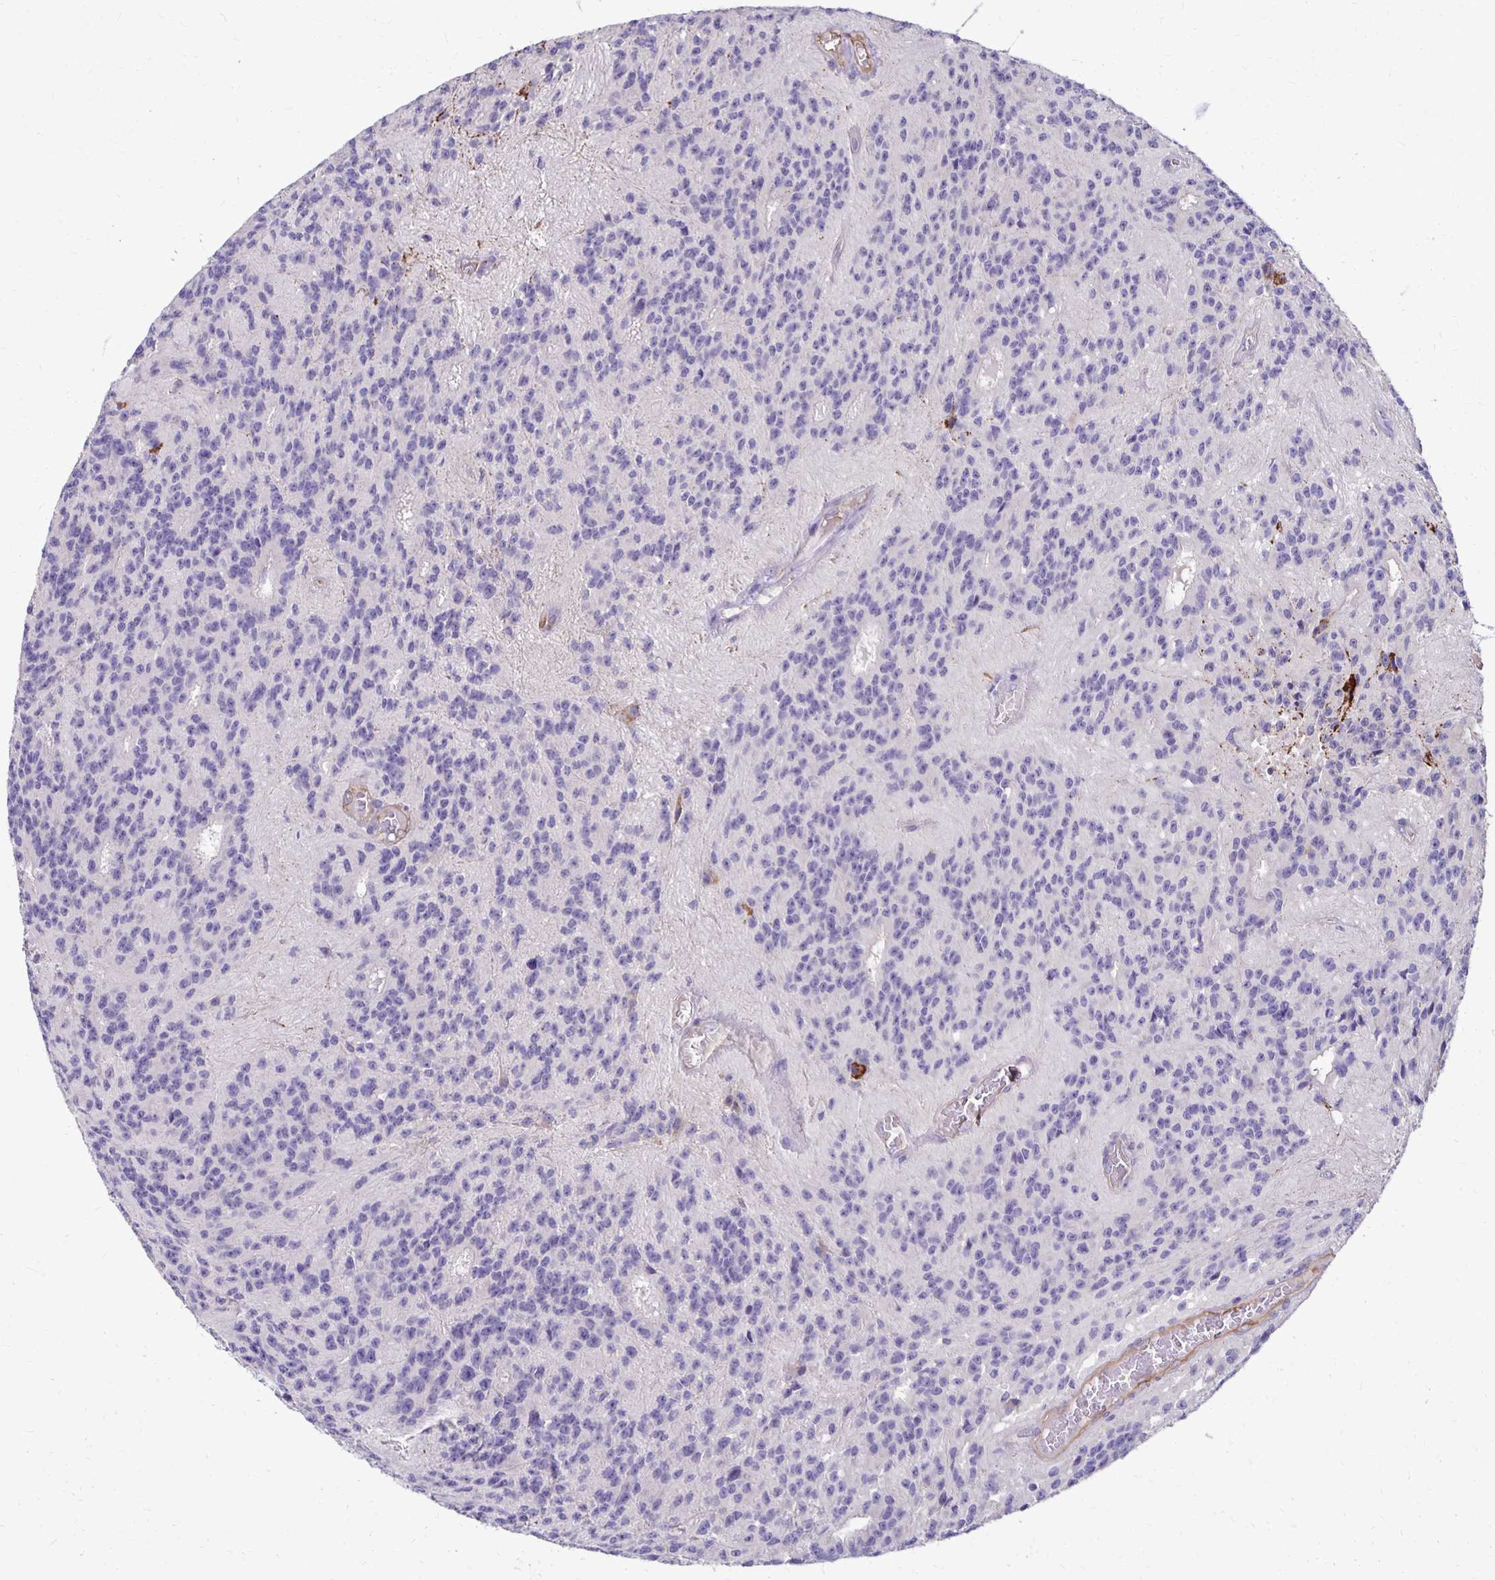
{"staining": {"intensity": "negative", "quantity": "none", "location": "none"}, "tissue": "glioma", "cell_type": "Tumor cells", "image_type": "cancer", "snomed": [{"axis": "morphology", "description": "Glioma, malignant, Low grade"}, {"axis": "topography", "description": "Brain"}], "caption": "Malignant glioma (low-grade) was stained to show a protein in brown. There is no significant staining in tumor cells. (IHC, brightfield microscopy, high magnification).", "gene": "TTYH1", "patient": {"sex": "male", "age": 31}}